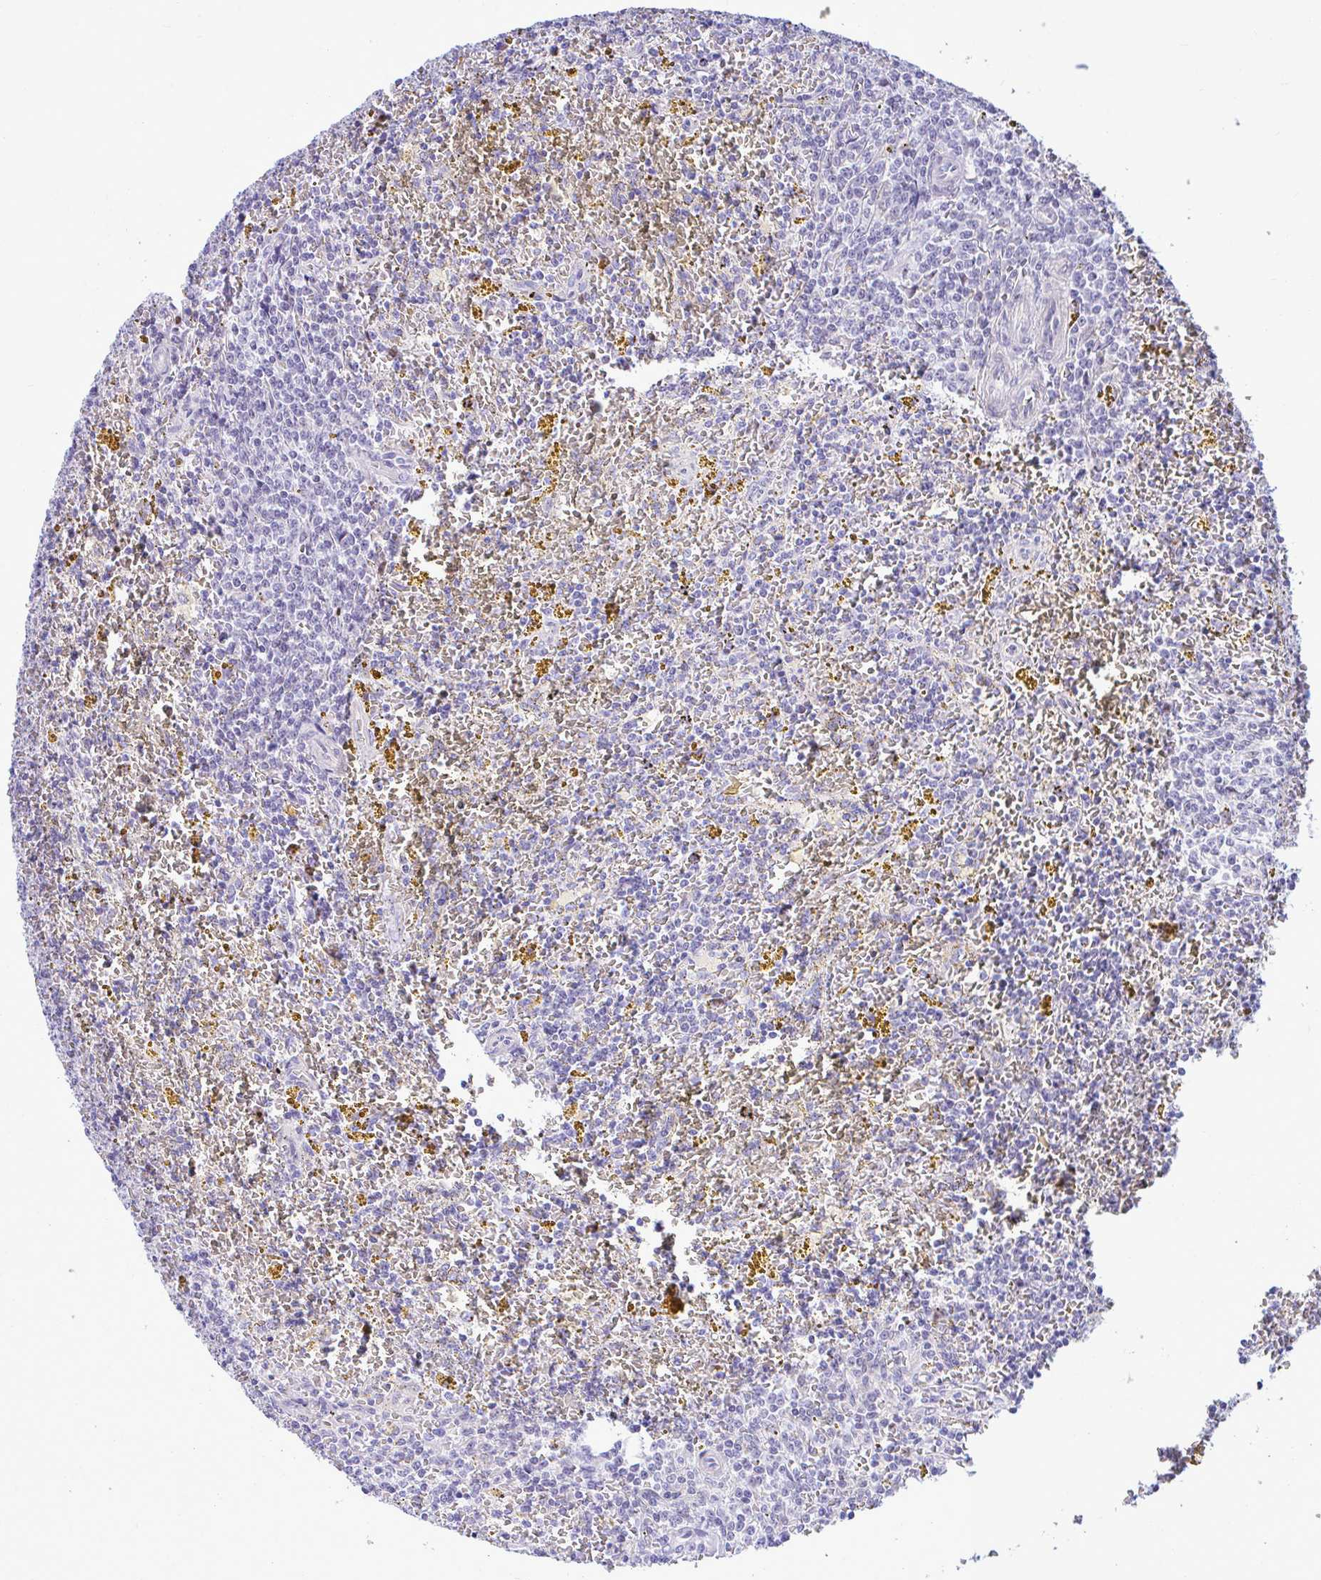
{"staining": {"intensity": "negative", "quantity": "none", "location": "none"}, "tissue": "lymphoma", "cell_type": "Tumor cells", "image_type": "cancer", "snomed": [{"axis": "morphology", "description": "Malignant lymphoma, non-Hodgkin's type, Low grade"}, {"axis": "topography", "description": "Spleen"}, {"axis": "topography", "description": "Lymph node"}], "caption": "There is no significant positivity in tumor cells of lymphoma. Brightfield microscopy of IHC stained with DAB (brown) and hematoxylin (blue), captured at high magnification.", "gene": "SLC25A51", "patient": {"sex": "female", "age": 66}}